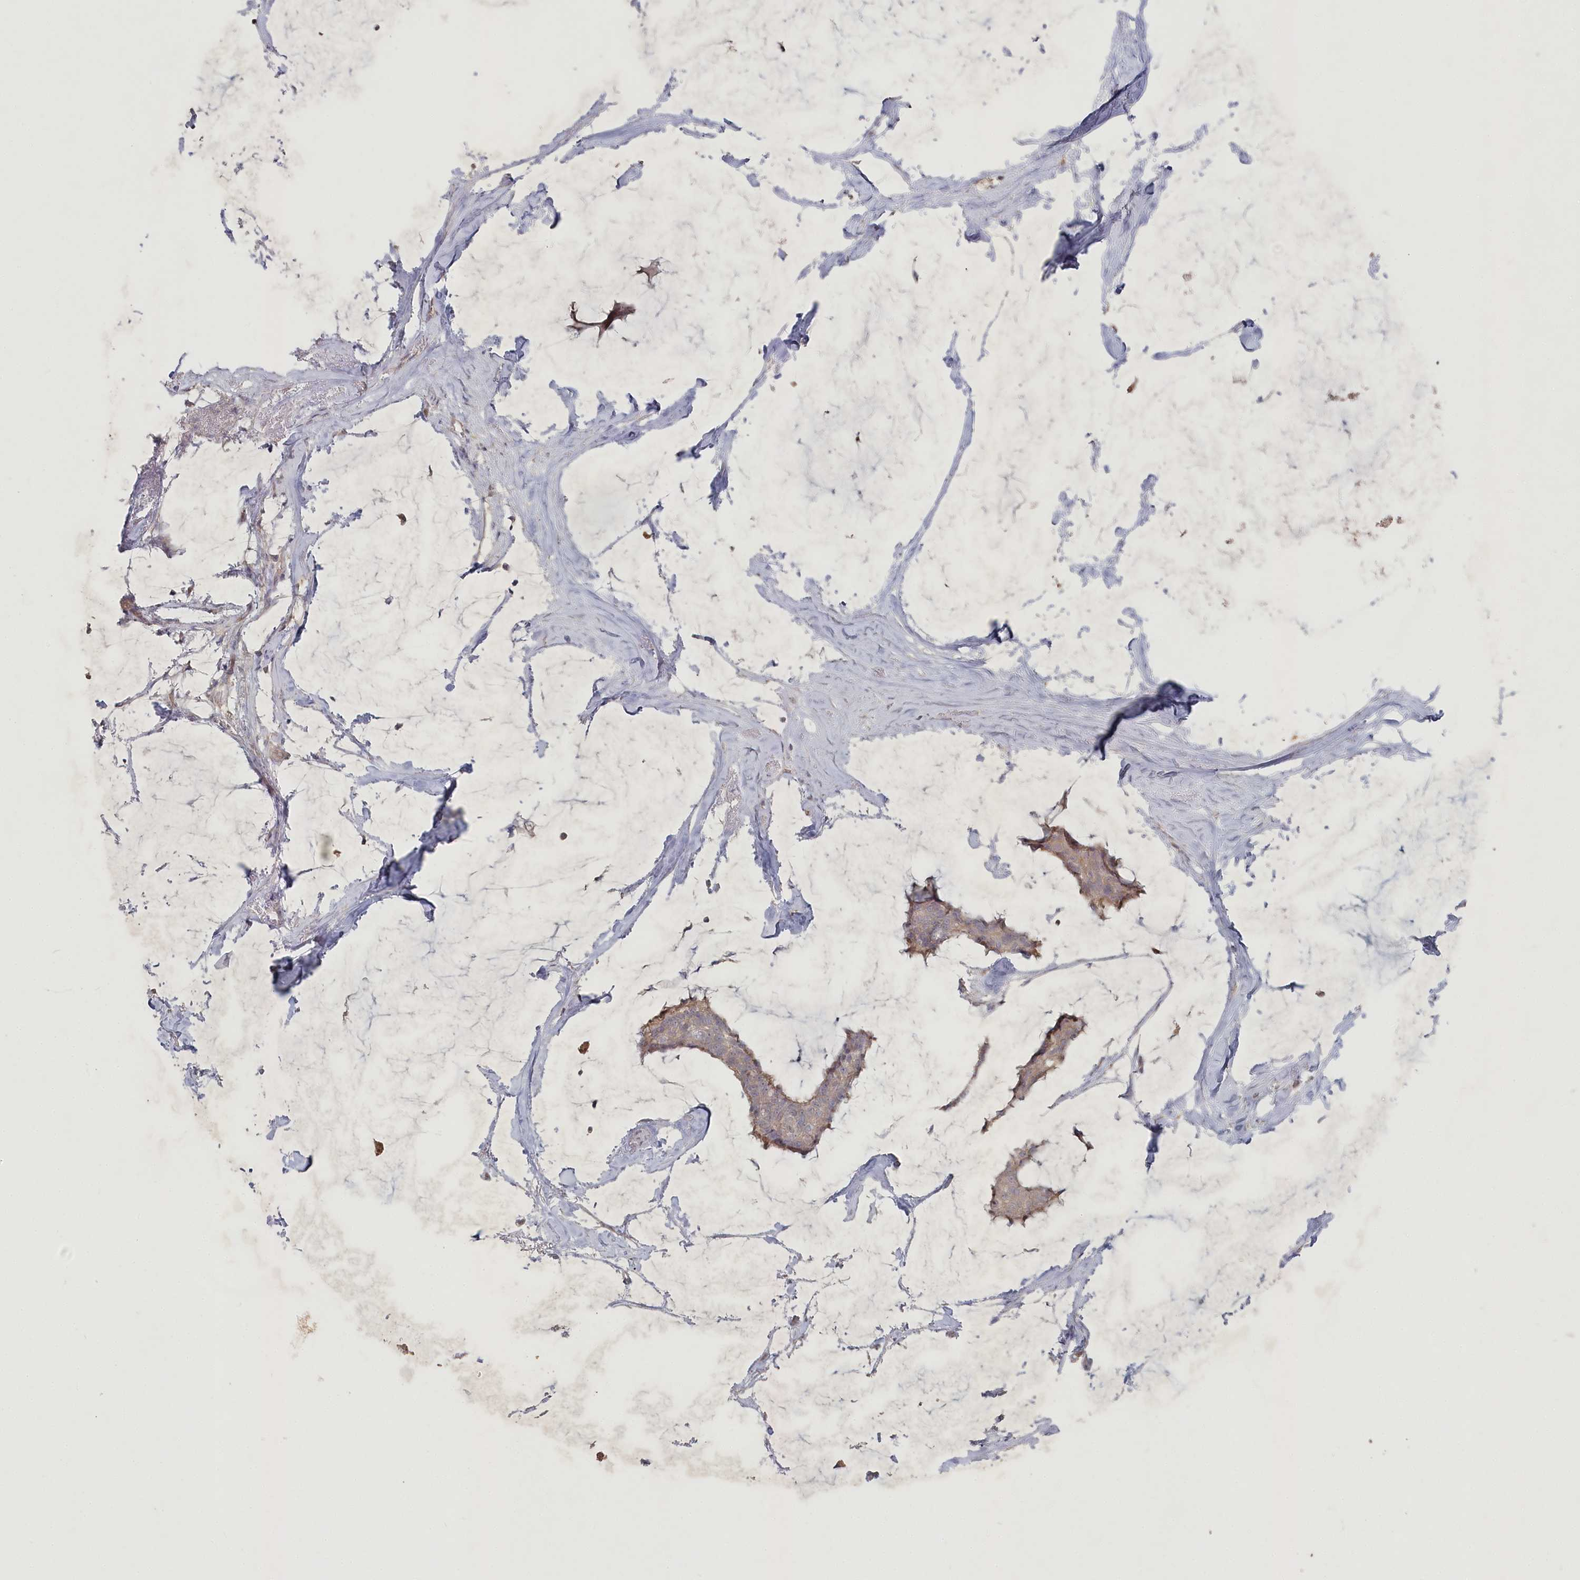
{"staining": {"intensity": "weak", "quantity": ">75%", "location": "cytoplasmic/membranous"}, "tissue": "breast cancer", "cell_type": "Tumor cells", "image_type": "cancer", "snomed": [{"axis": "morphology", "description": "Duct carcinoma"}, {"axis": "topography", "description": "Breast"}], "caption": "Brown immunohistochemical staining in human breast cancer (intraductal carcinoma) reveals weak cytoplasmic/membranous expression in about >75% of tumor cells.", "gene": "TGFBRAP1", "patient": {"sex": "female", "age": 93}}